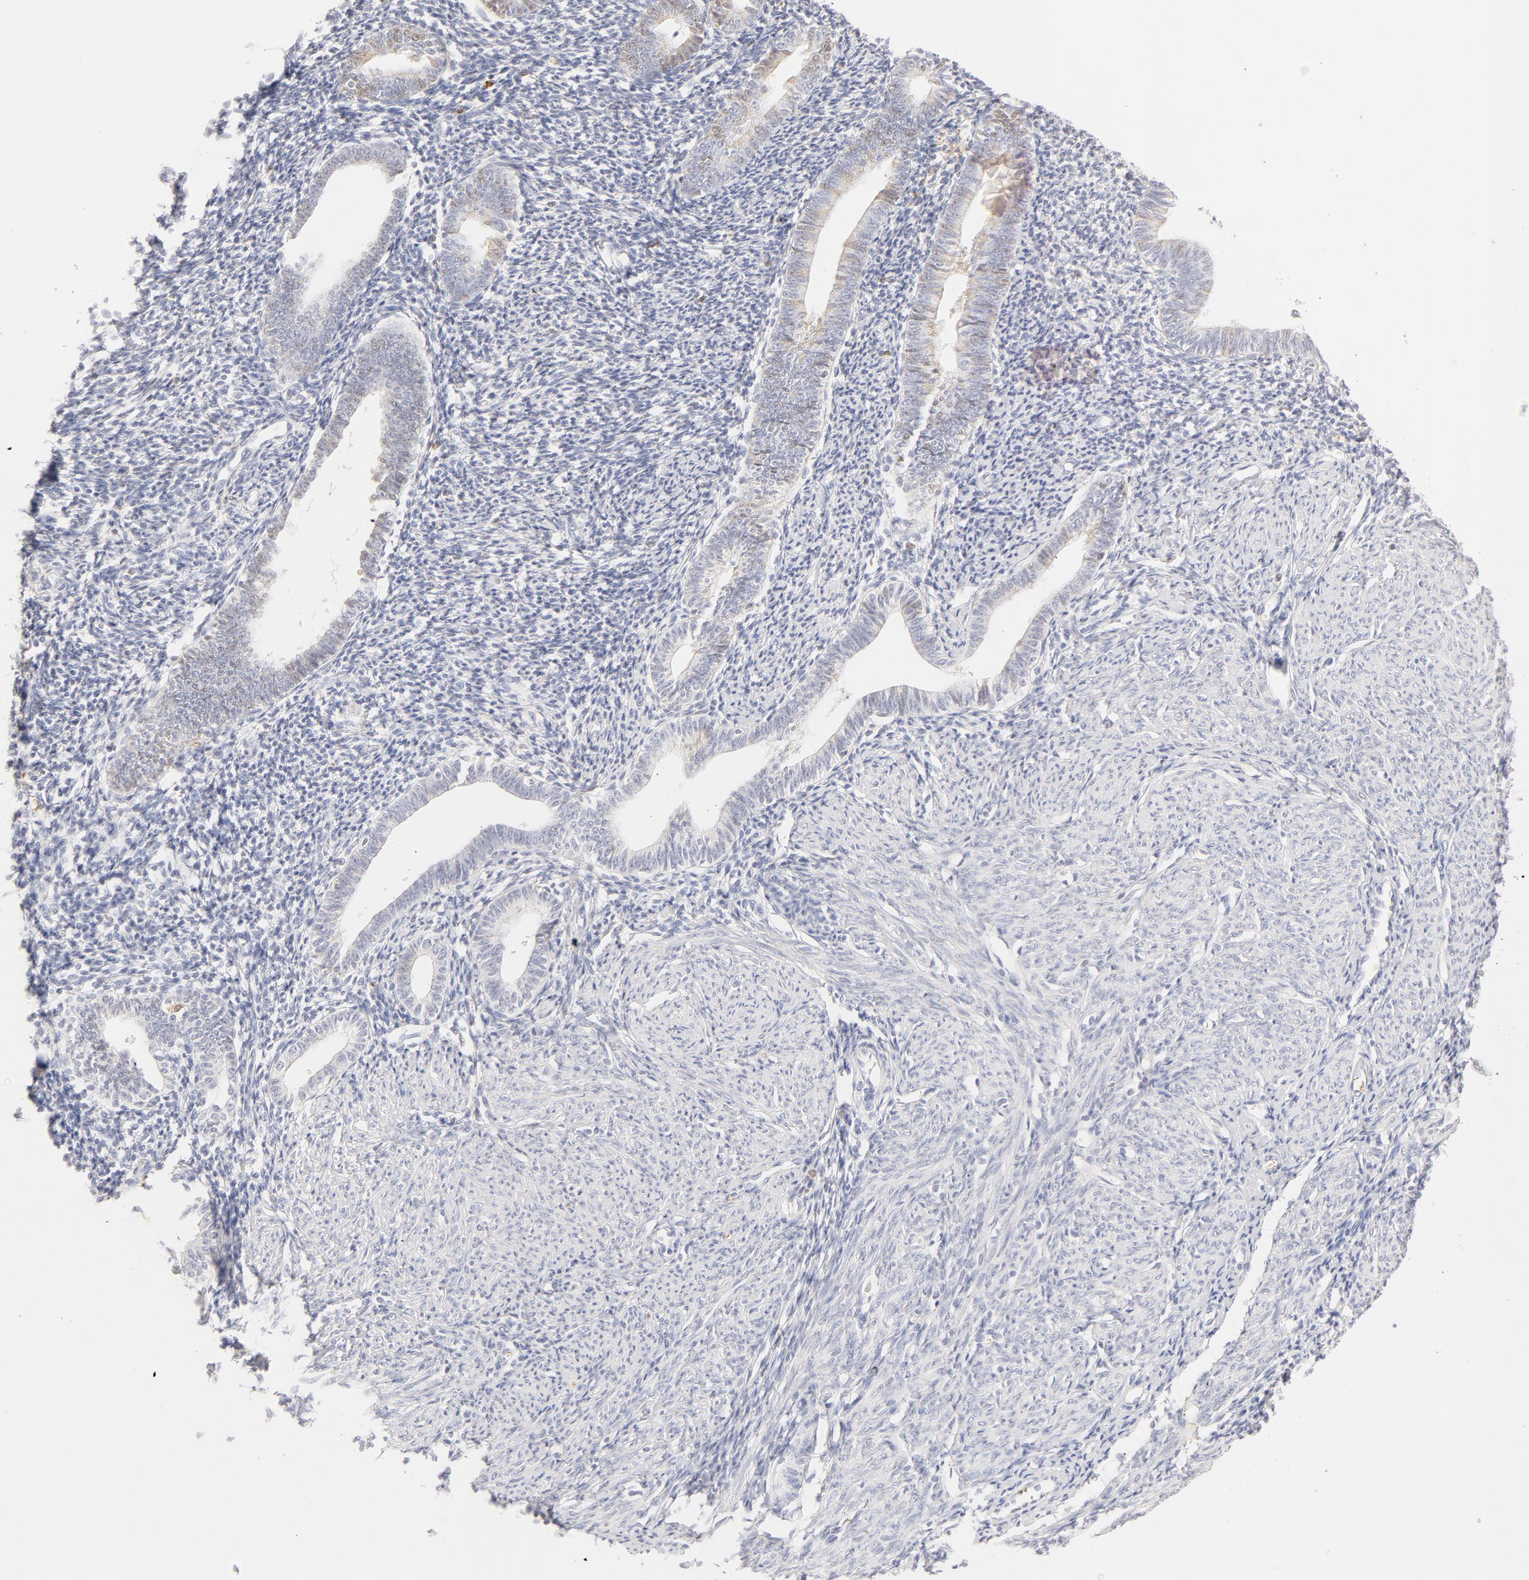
{"staining": {"intensity": "negative", "quantity": "none", "location": "none"}, "tissue": "endometrium", "cell_type": "Cells in endometrial stroma", "image_type": "normal", "snomed": [{"axis": "morphology", "description": "Normal tissue, NOS"}, {"axis": "topography", "description": "Endometrium"}], "caption": "Protein analysis of normal endometrium displays no significant positivity in cells in endometrial stroma.", "gene": "CA2", "patient": {"sex": "female", "age": 52}}